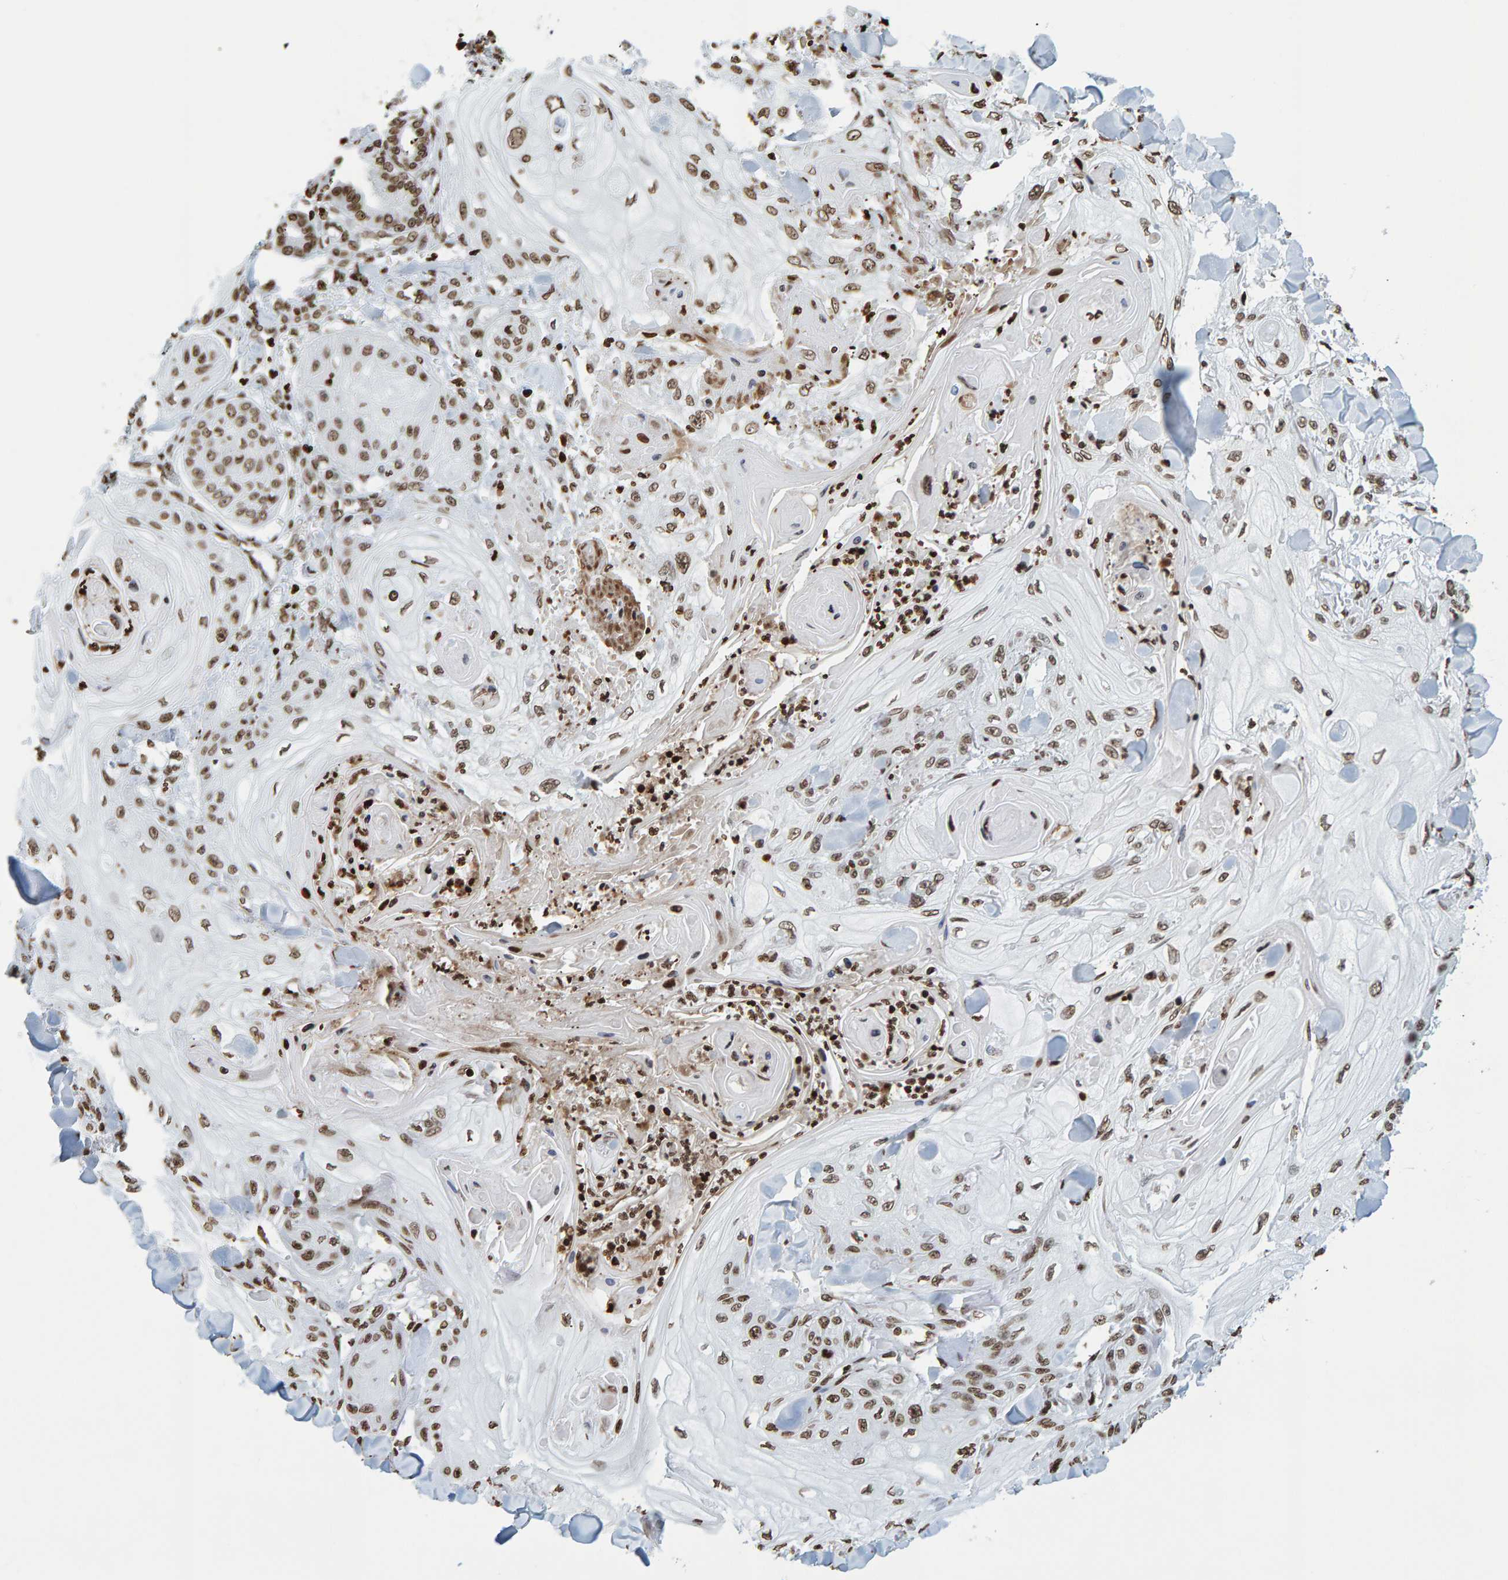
{"staining": {"intensity": "moderate", "quantity": ">75%", "location": "nuclear"}, "tissue": "skin cancer", "cell_type": "Tumor cells", "image_type": "cancer", "snomed": [{"axis": "morphology", "description": "Squamous cell carcinoma, NOS"}, {"axis": "topography", "description": "Skin"}], "caption": "IHC photomicrograph of neoplastic tissue: skin cancer stained using immunohistochemistry (IHC) demonstrates medium levels of moderate protein expression localized specifically in the nuclear of tumor cells, appearing as a nuclear brown color.", "gene": "BRF2", "patient": {"sex": "male", "age": 74}}